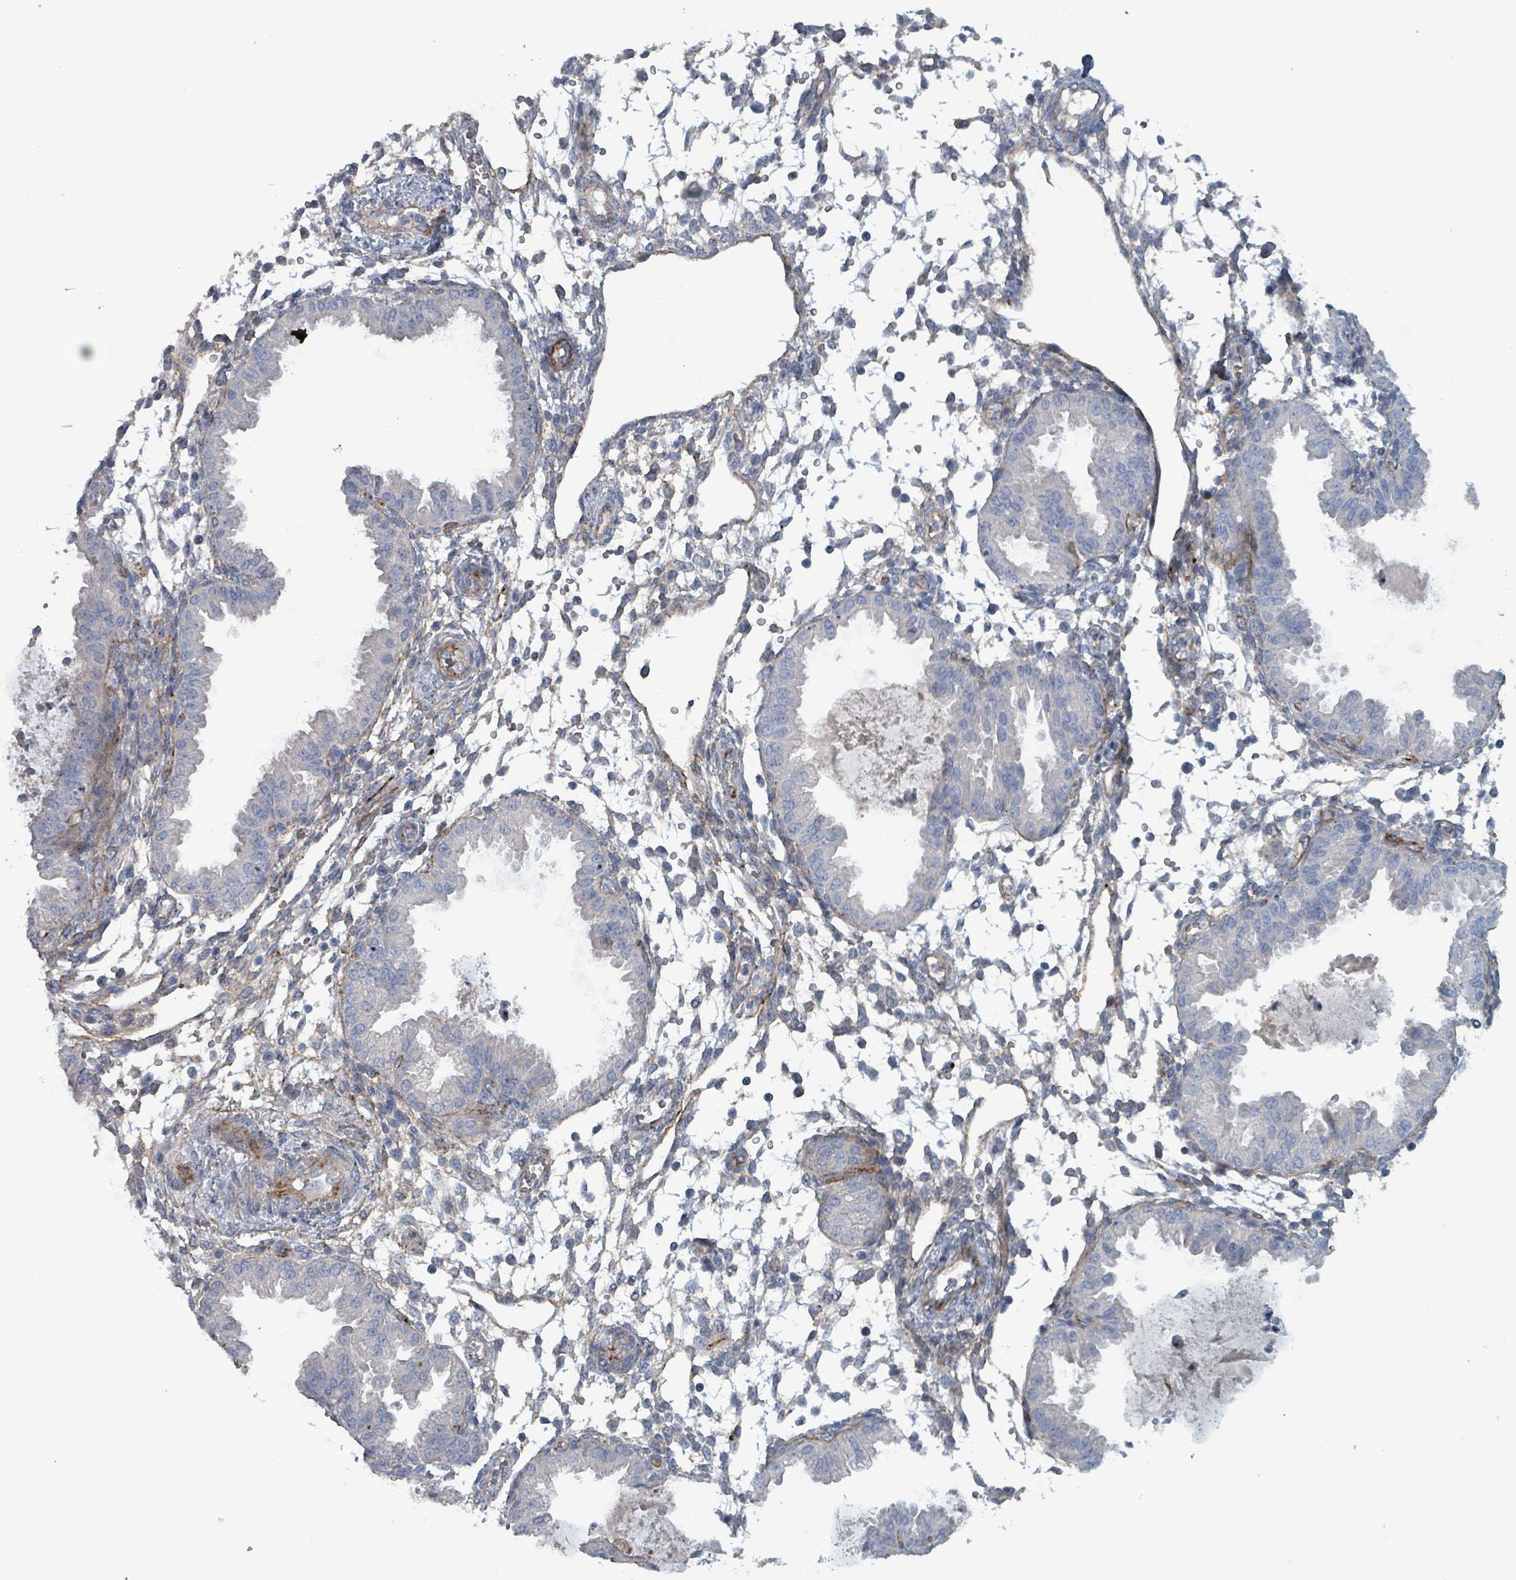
{"staining": {"intensity": "negative", "quantity": "none", "location": "none"}, "tissue": "endometrium", "cell_type": "Cells in endometrial stroma", "image_type": "normal", "snomed": [{"axis": "morphology", "description": "Normal tissue, NOS"}, {"axis": "topography", "description": "Endometrium"}], "caption": "Cells in endometrial stroma show no significant staining in benign endometrium. The staining is performed using DAB brown chromogen with nuclei counter-stained in using hematoxylin.", "gene": "TAAR5", "patient": {"sex": "female", "age": 33}}